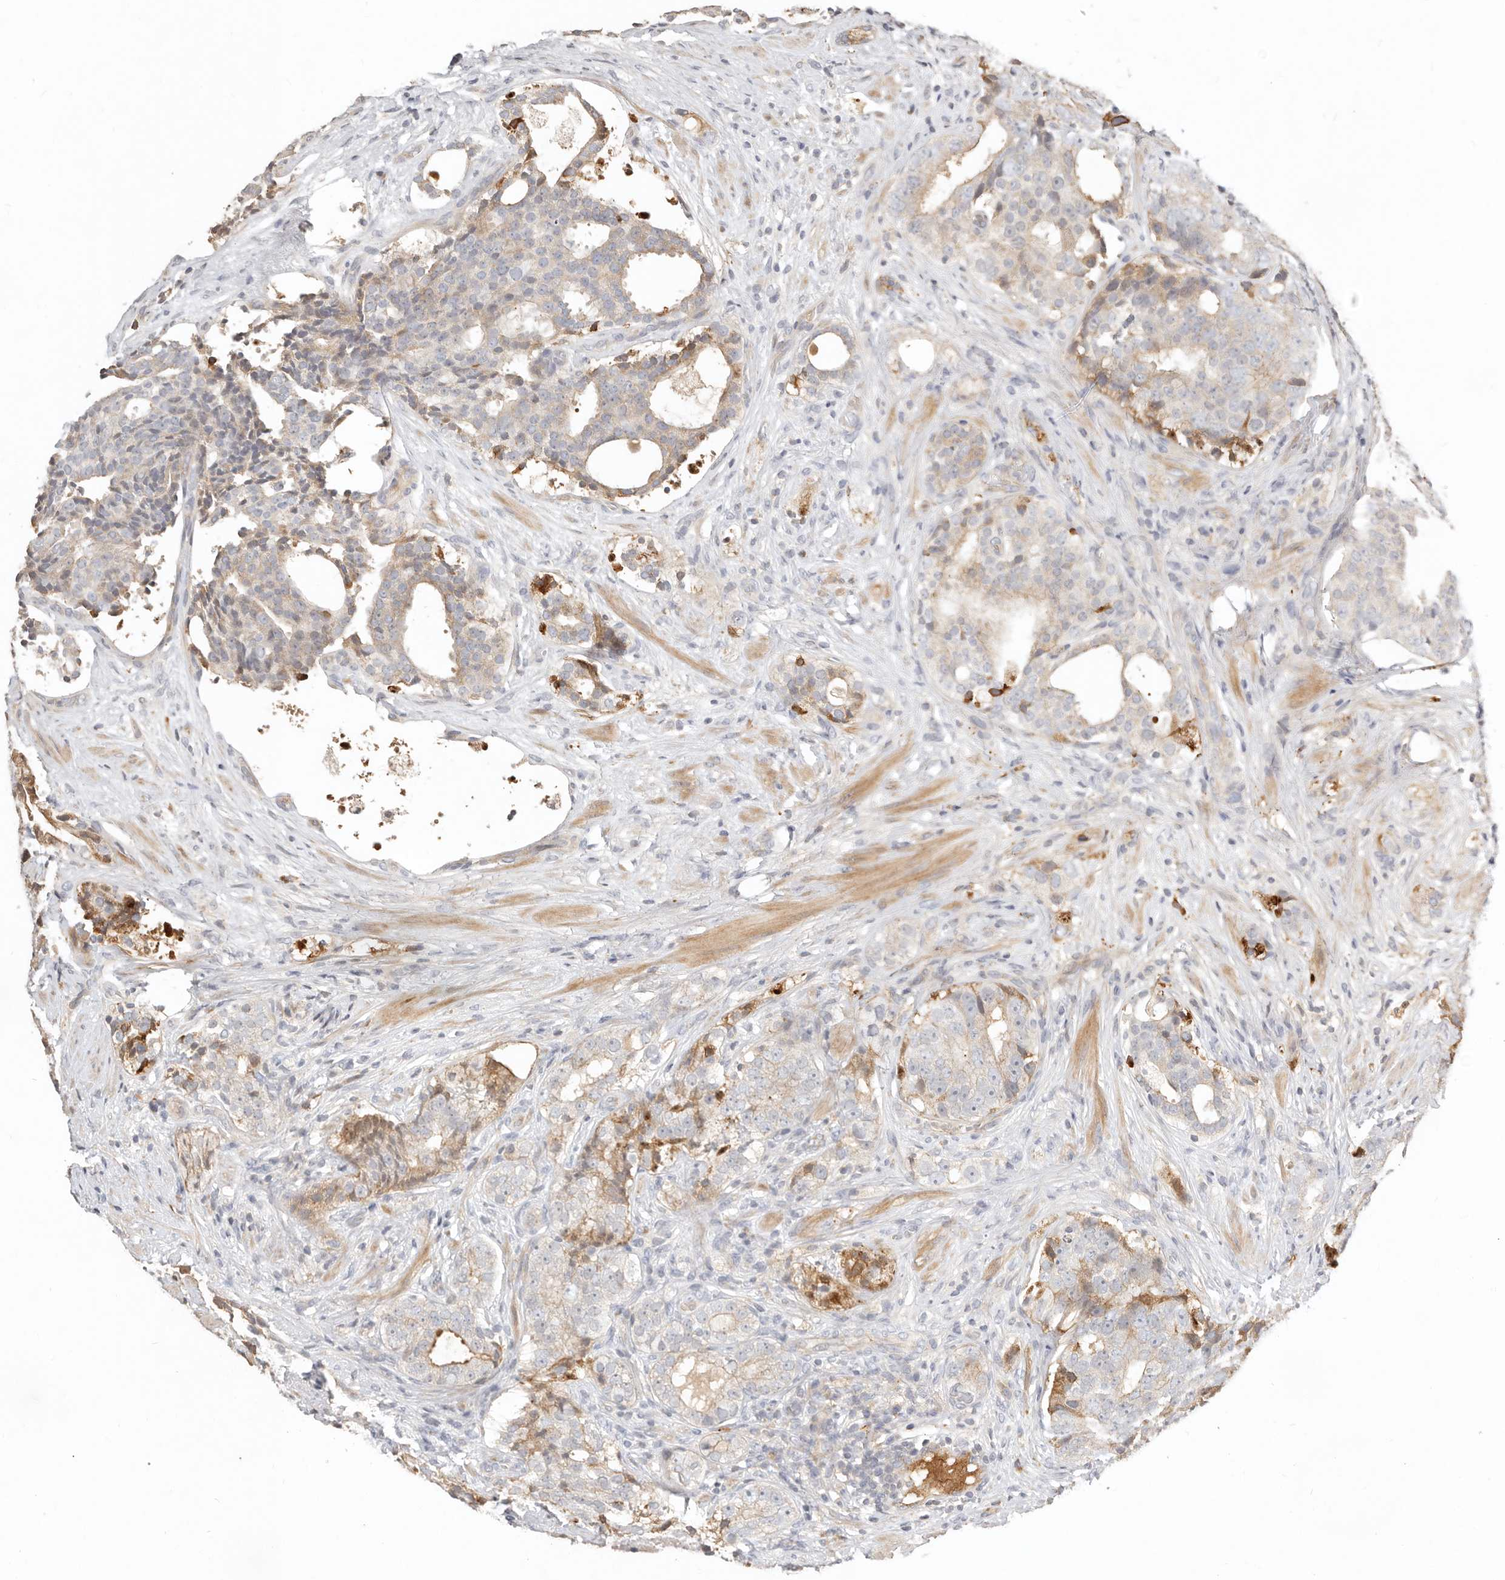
{"staining": {"intensity": "moderate", "quantity": "25%-75%", "location": "cytoplasmic/membranous"}, "tissue": "prostate cancer", "cell_type": "Tumor cells", "image_type": "cancer", "snomed": [{"axis": "morphology", "description": "Adenocarcinoma, High grade"}, {"axis": "topography", "description": "Prostate"}], "caption": "Immunohistochemistry (IHC) of human prostate cancer (high-grade adenocarcinoma) exhibits medium levels of moderate cytoplasmic/membranous expression in about 25%-75% of tumor cells. Using DAB (3,3'-diaminobenzidine) (brown) and hematoxylin (blue) stains, captured at high magnification using brightfield microscopy.", "gene": "MTFR2", "patient": {"sex": "male", "age": 56}}